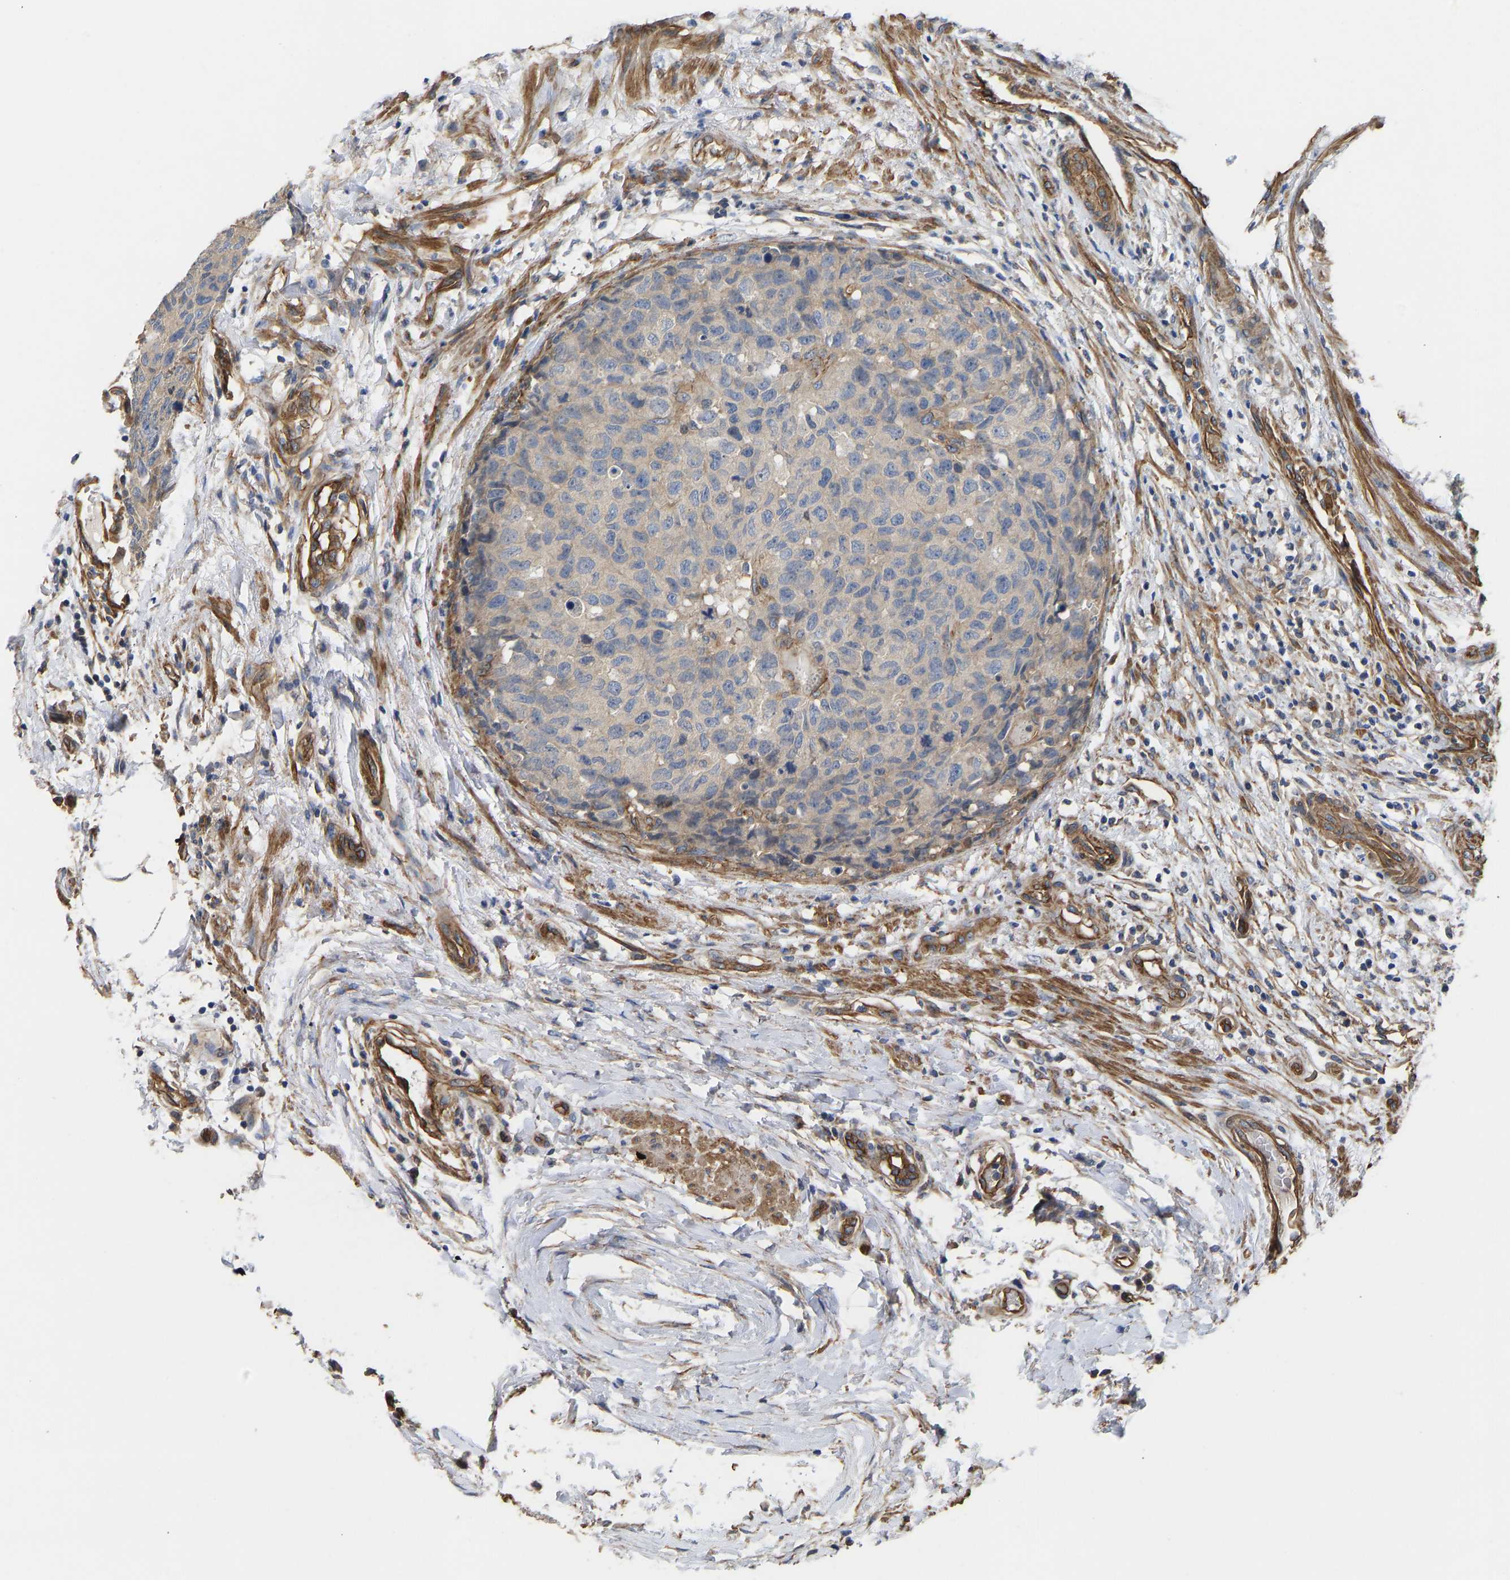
{"staining": {"intensity": "negative", "quantity": "none", "location": "none"}, "tissue": "testis cancer", "cell_type": "Tumor cells", "image_type": "cancer", "snomed": [{"axis": "morphology", "description": "Seminoma, NOS"}, {"axis": "topography", "description": "Testis"}], "caption": "High magnification brightfield microscopy of seminoma (testis) stained with DAB (3,3'-diaminobenzidine) (brown) and counterstained with hematoxylin (blue): tumor cells show no significant positivity.", "gene": "ELMO2", "patient": {"sex": "male", "age": 59}}